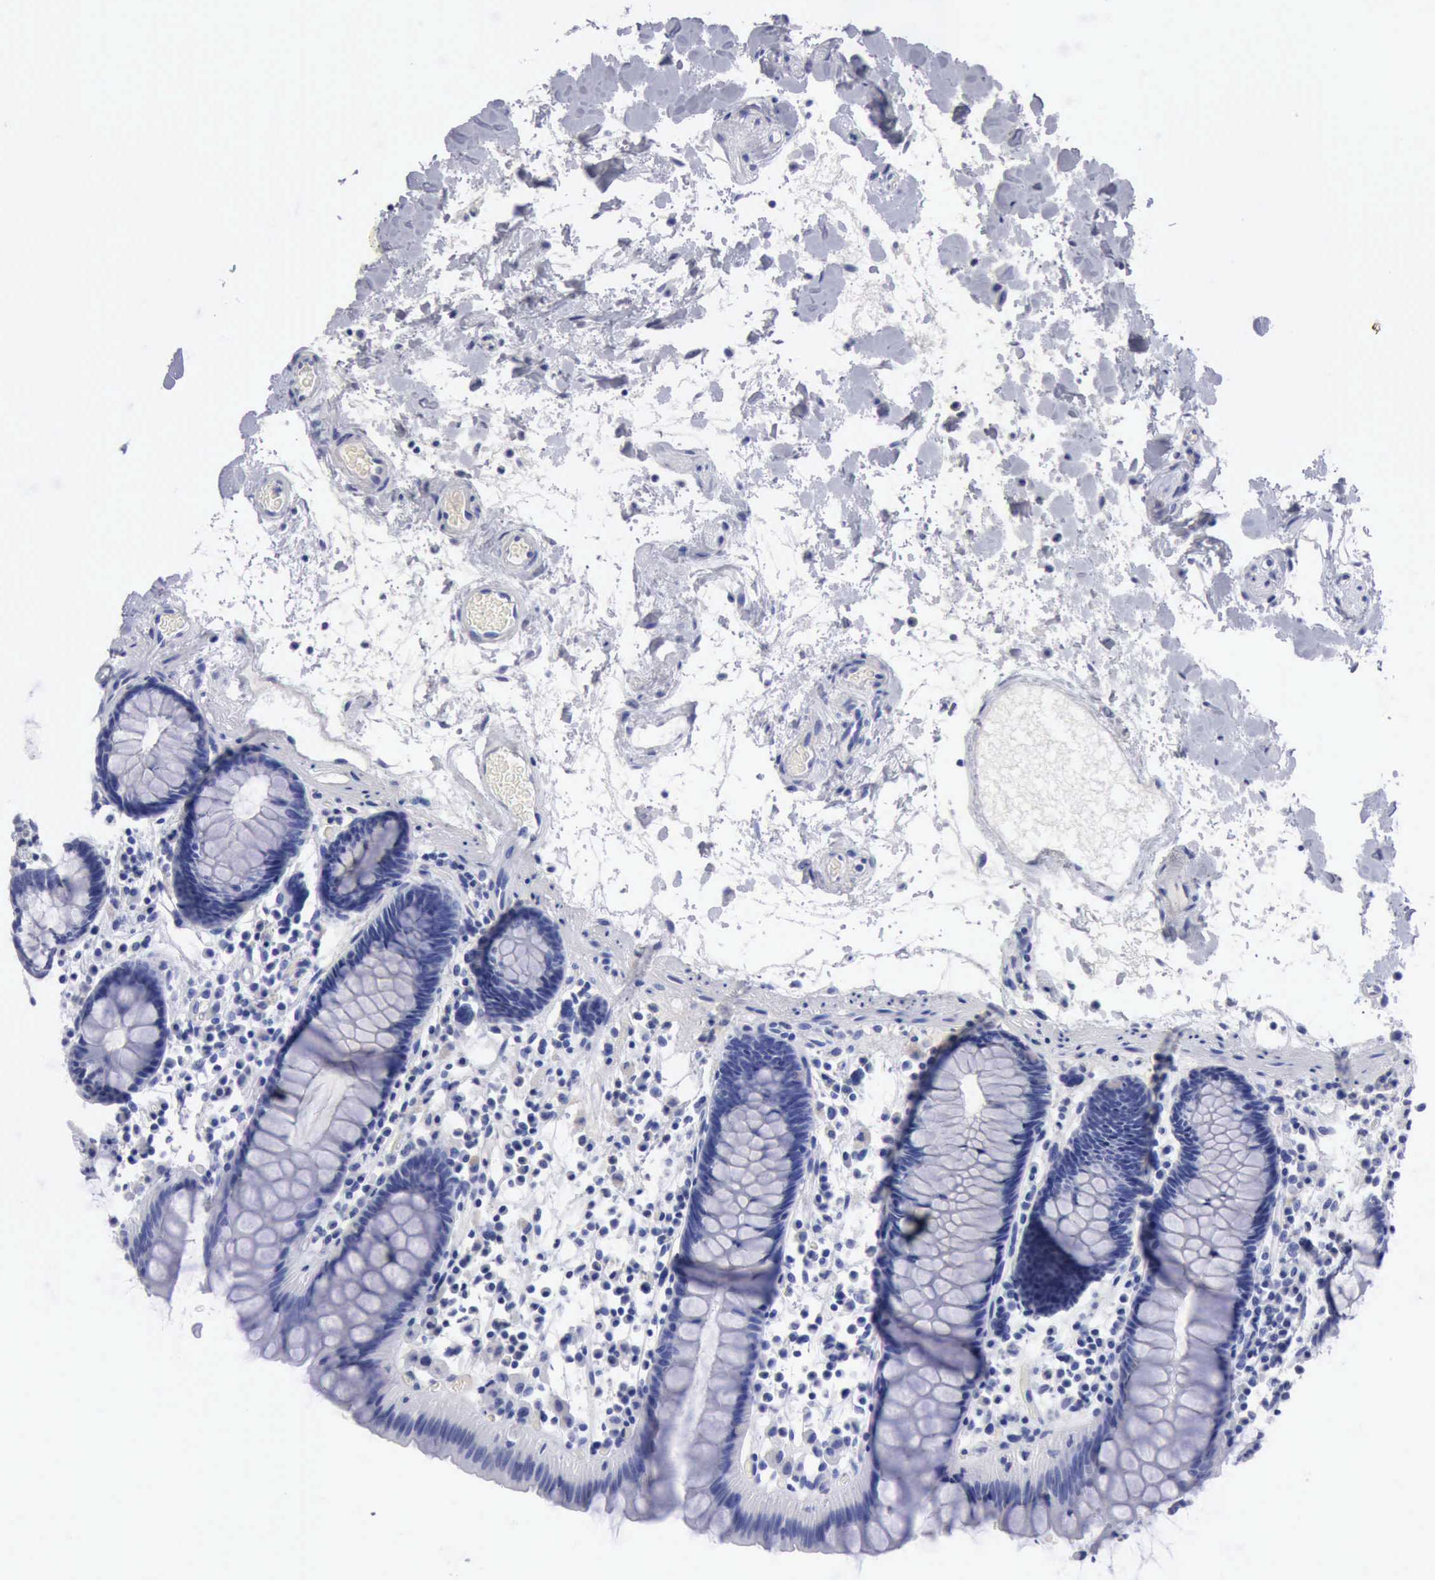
{"staining": {"intensity": "negative", "quantity": "none", "location": "none"}, "tissue": "colon", "cell_type": "Endothelial cells", "image_type": "normal", "snomed": [{"axis": "morphology", "description": "Normal tissue, NOS"}, {"axis": "topography", "description": "Colon"}], "caption": "Histopathology image shows no significant protein positivity in endothelial cells of unremarkable colon.", "gene": "CYP19A1", "patient": {"sex": "female", "age": 78}}